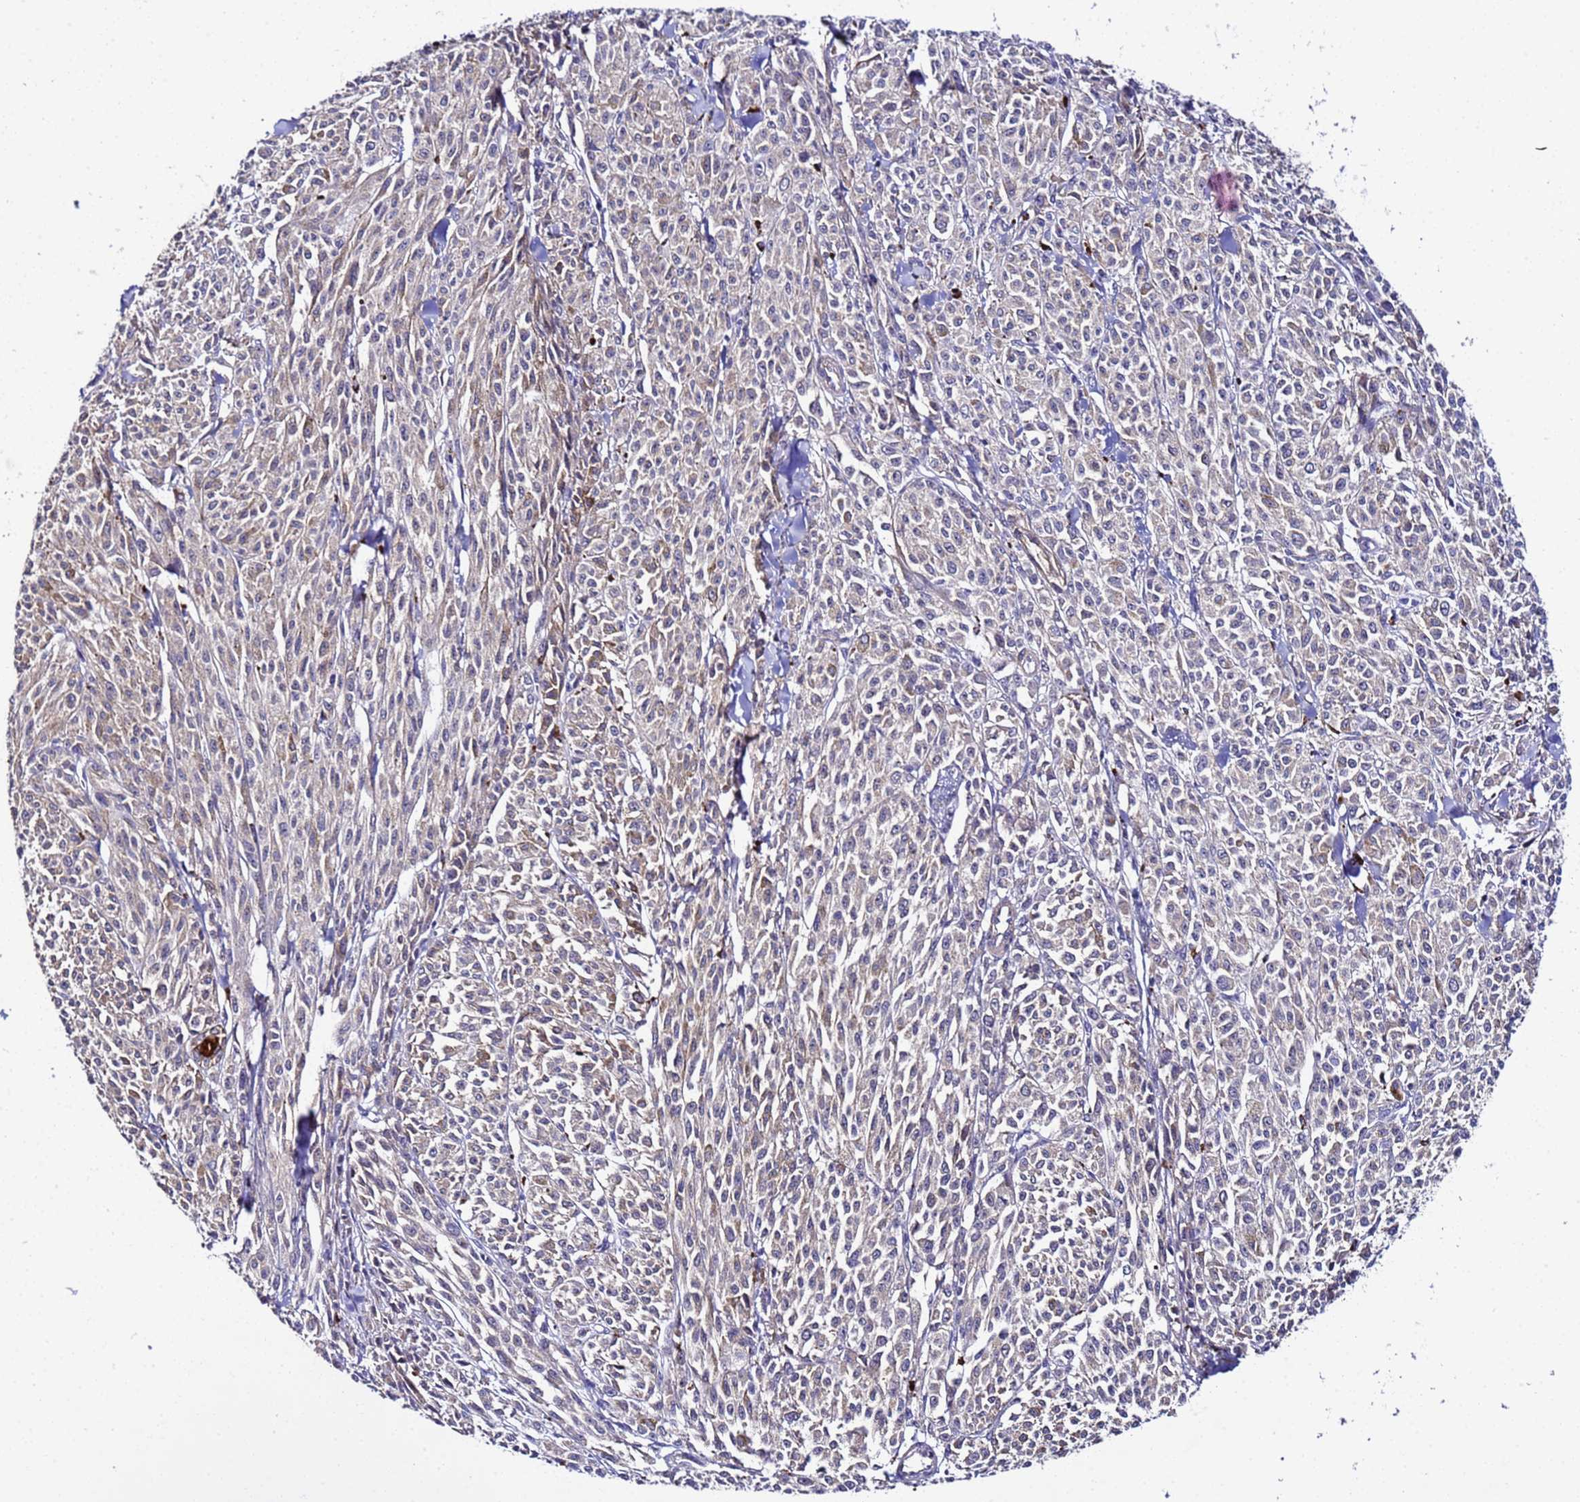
{"staining": {"intensity": "weak", "quantity": "<25%", "location": "cytoplasmic/membranous"}, "tissue": "melanoma", "cell_type": "Tumor cells", "image_type": "cancer", "snomed": [{"axis": "morphology", "description": "Malignant melanoma, NOS"}, {"axis": "topography", "description": "Skin"}], "caption": "IHC of human melanoma displays no positivity in tumor cells.", "gene": "PLXDC2", "patient": {"sex": "female", "age": 52}}